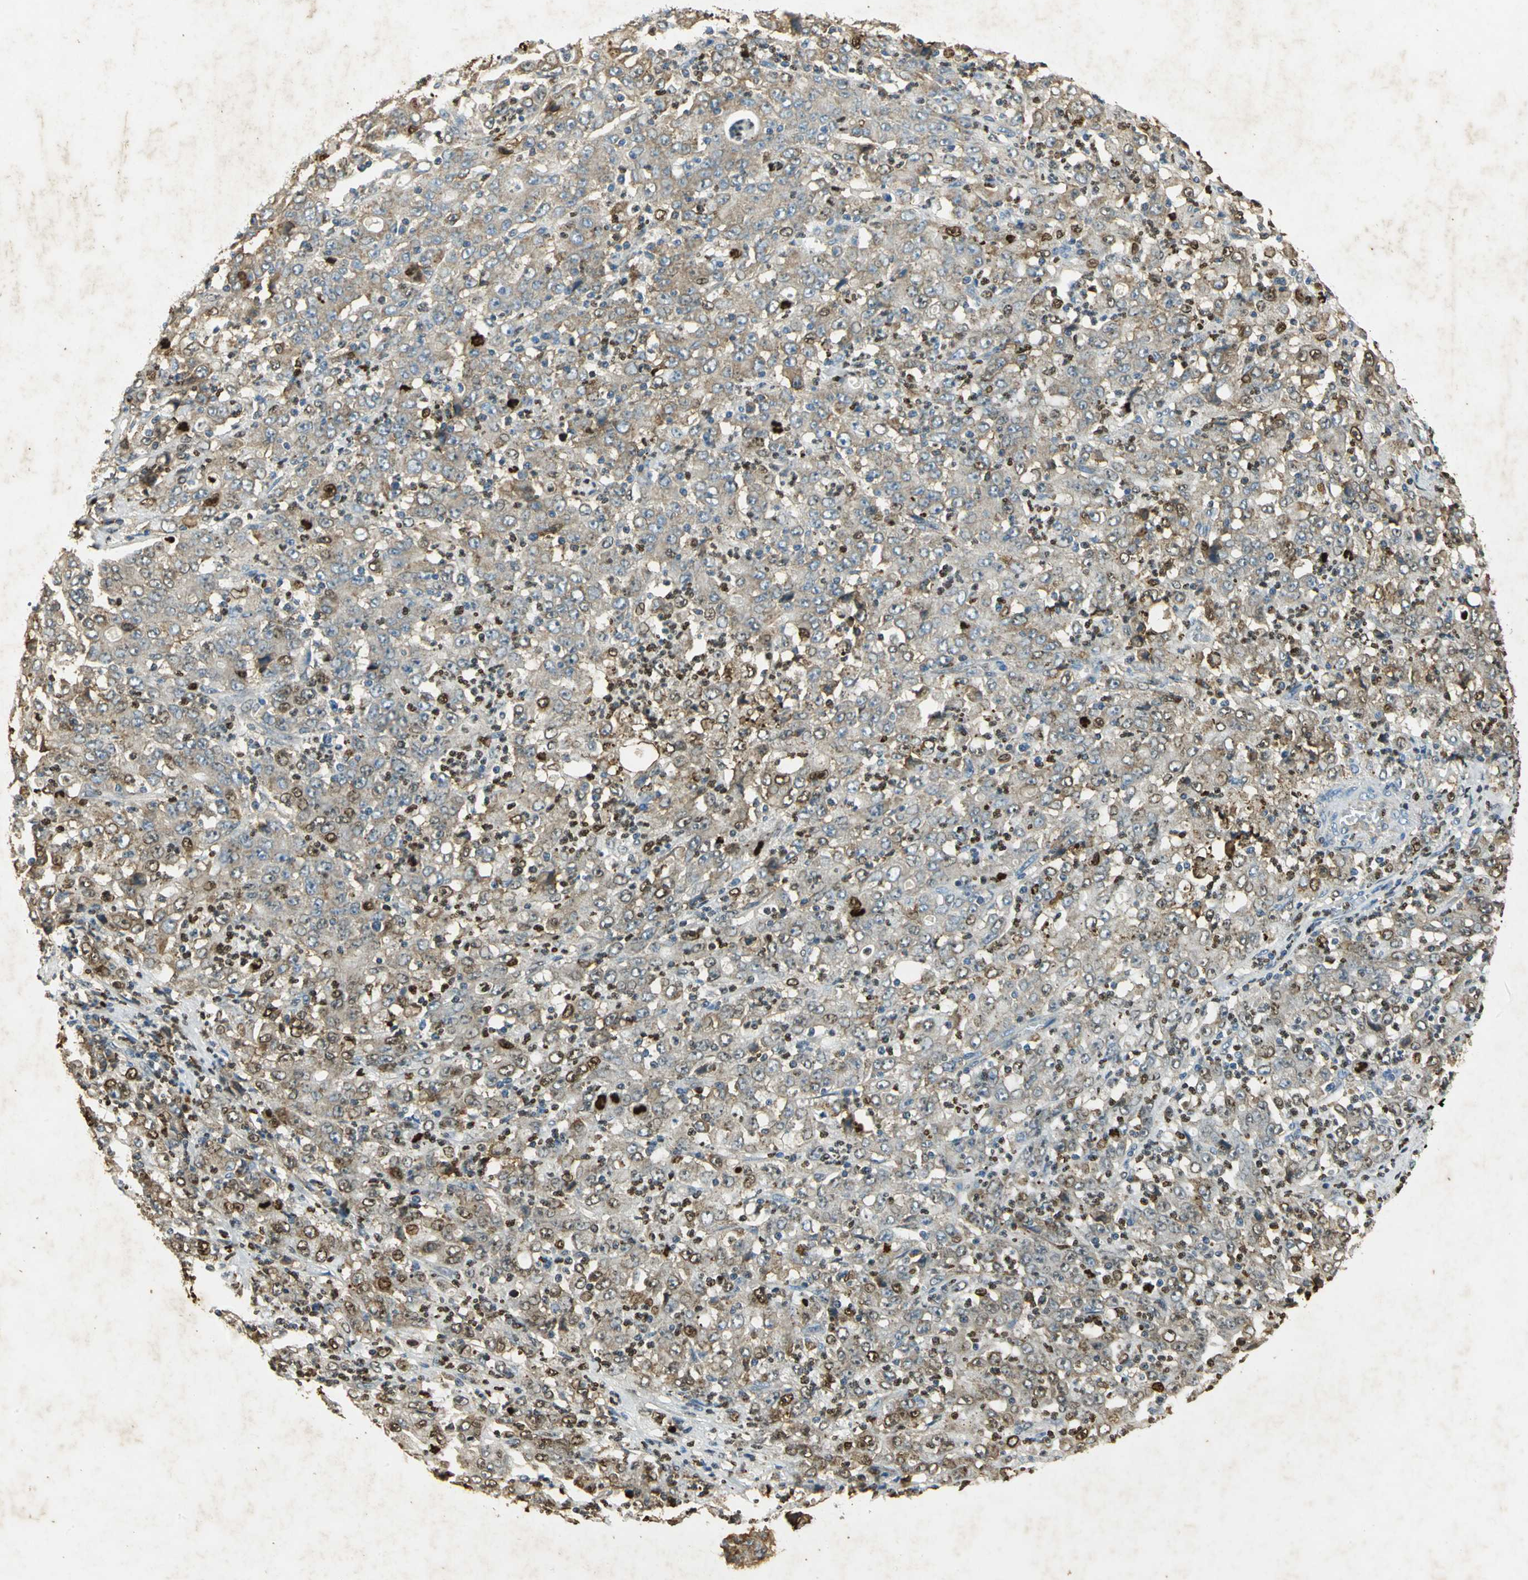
{"staining": {"intensity": "moderate", "quantity": ">75%", "location": "cytoplasmic/membranous,nuclear"}, "tissue": "stomach cancer", "cell_type": "Tumor cells", "image_type": "cancer", "snomed": [{"axis": "morphology", "description": "Adenocarcinoma, NOS"}, {"axis": "topography", "description": "Stomach, lower"}], "caption": "IHC of human stomach cancer (adenocarcinoma) shows medium levels of moderate cytoplasmic/membranous and nuclear positivity in about >75% of tumor cells.", "gene": "ANXA4", "patient": {"sex": "female", "age": 71}}